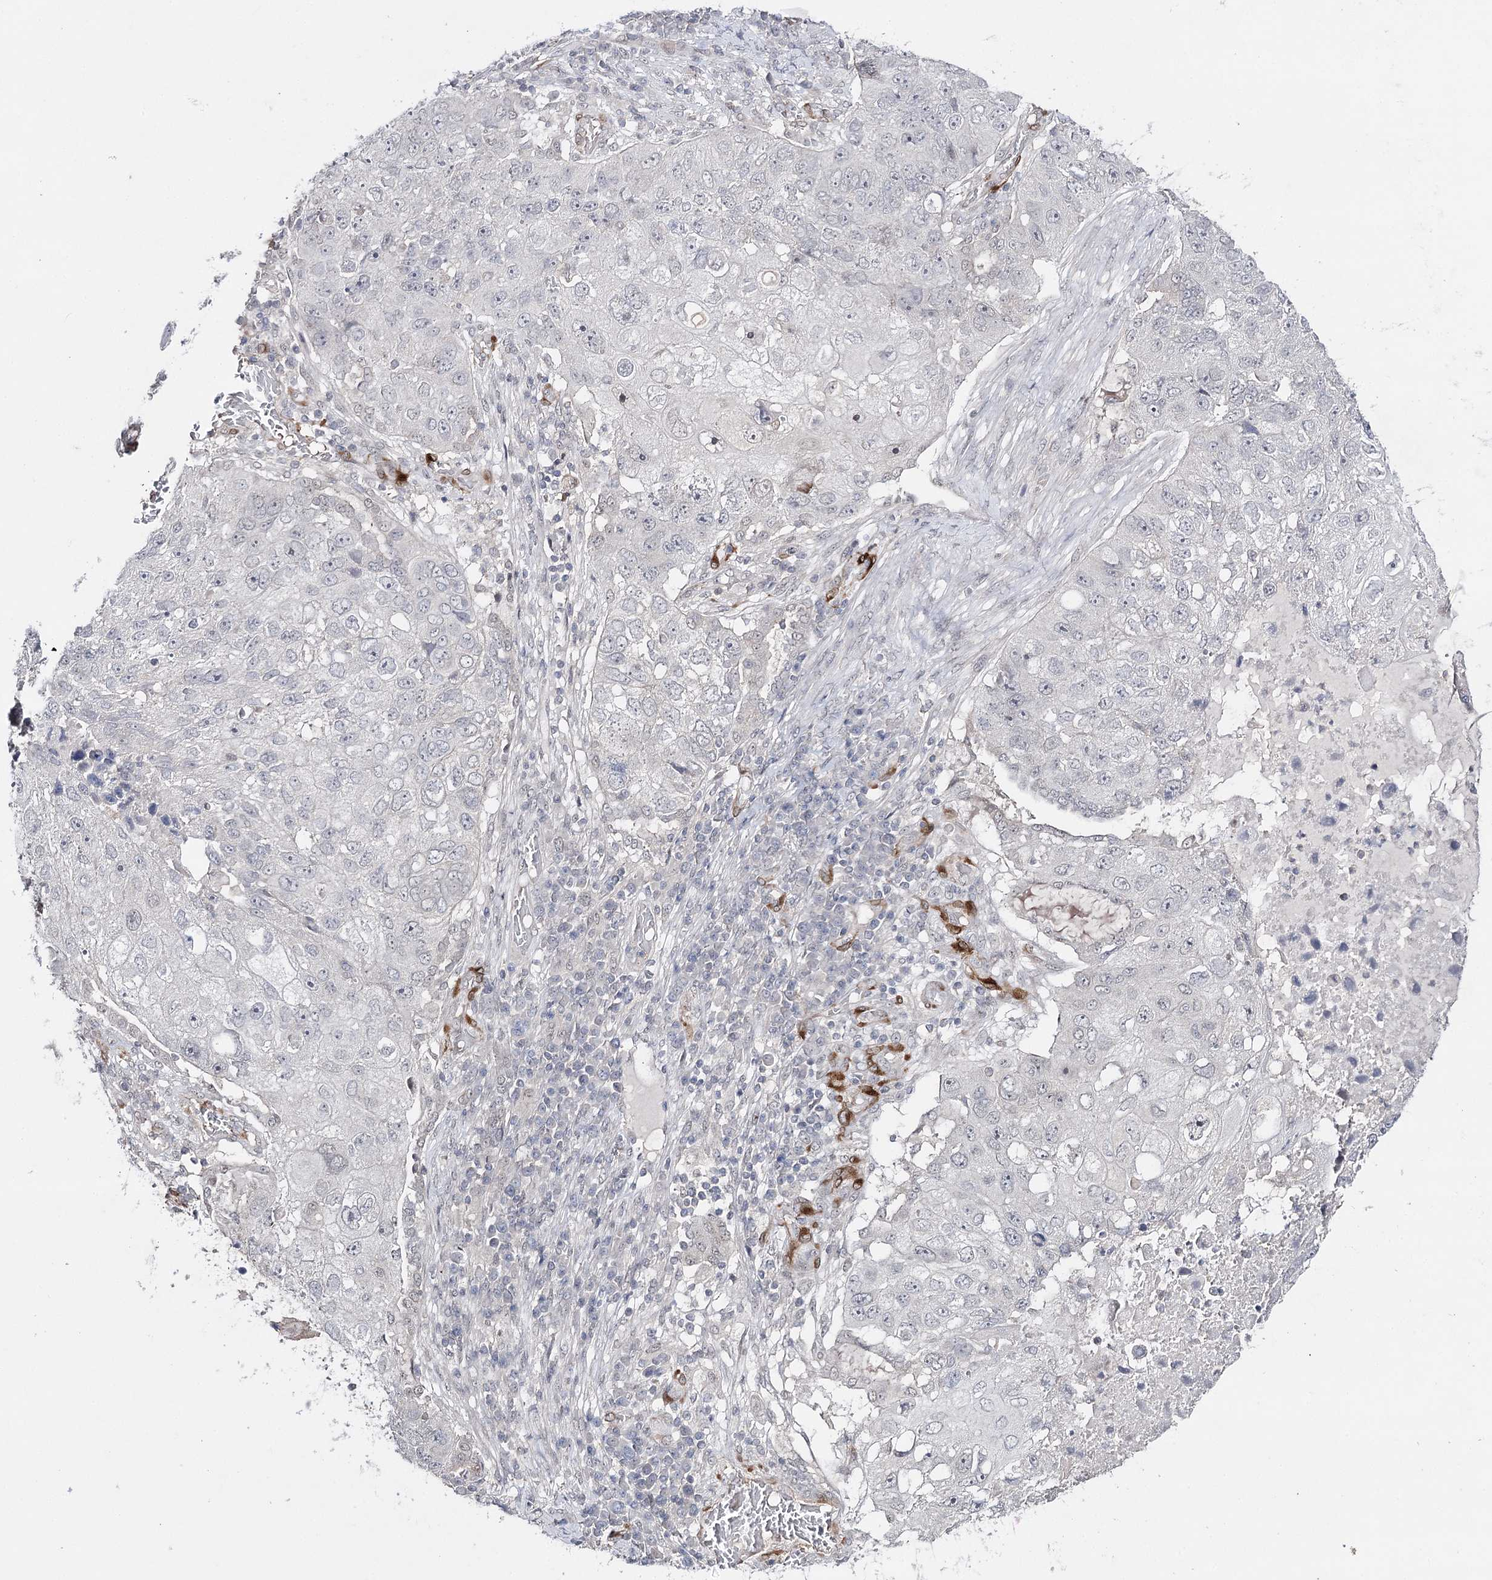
{"staining": {"intensity": "negative", "quantity": "none", "location": "none"}, "tissue": "lung cancer", "cell_type": "Tumor cells", "image_type": "cancer", "snomed": [{"axis": "morphology", "description": "Squamous cell carcinoma, NOS"}, {"axis": "topography", "description": "Lung"}], "caption": "Photomicrograph shows no significant protein expression in tumor cells of lung cancer (squamous cell carcinoma). (Stains: DAB (3,3'-diaminobenzidine) immunohistochemistry with hematoxylin counter stain, Microscopy: brightfield microscopy at high magnification).", "gene": "HSD11B2", "patient": {"sex": "male", "age": 61}}